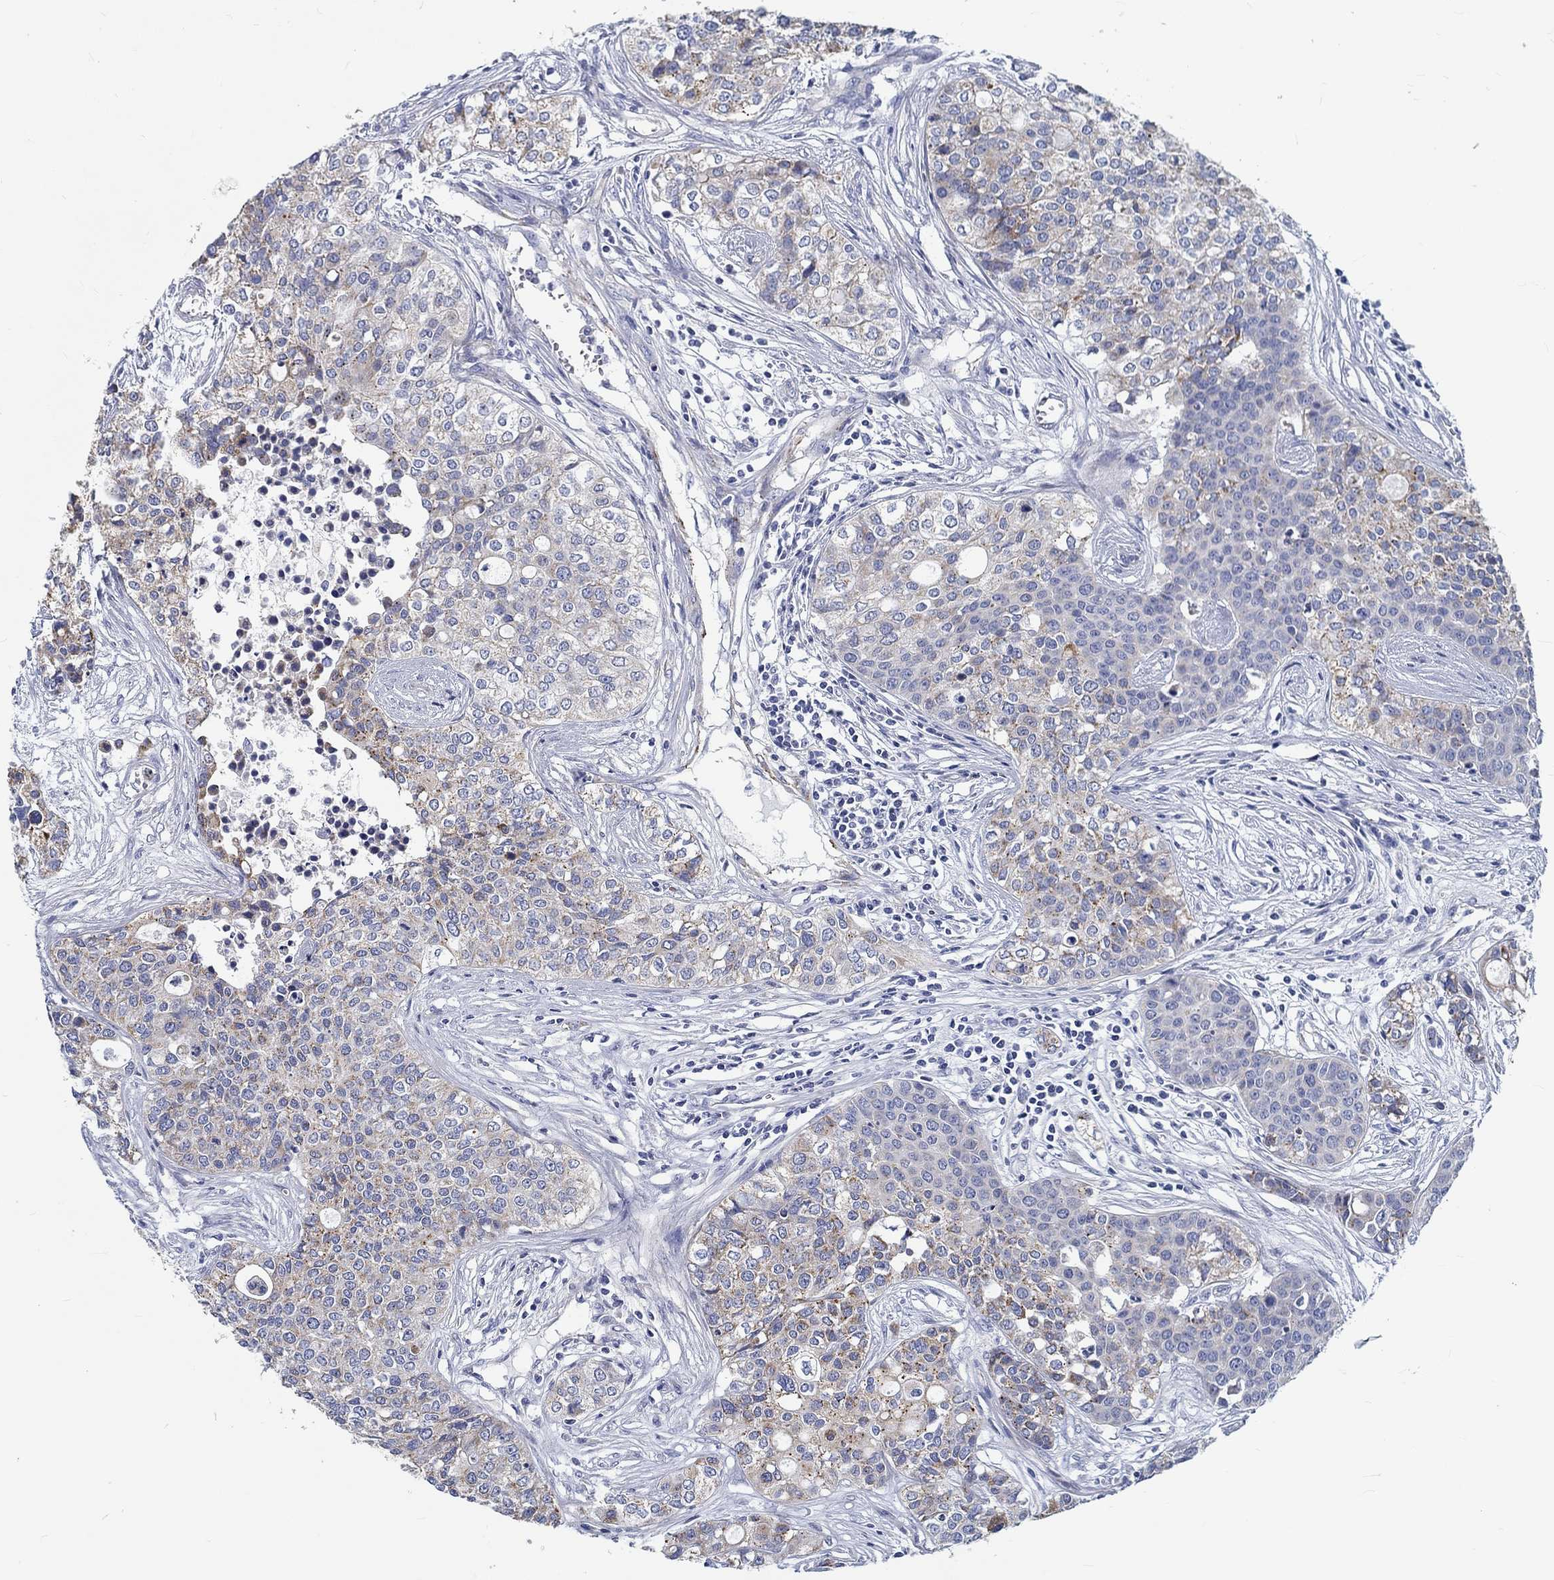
{"staining": {"intensity": "moderate", "quantity": "25%-75%", "location": "cytoplasmic/membranous"}, "tissue": "carcinoid", "cell_type": "Tumor cells", "image_type": "cancer", "snomed": [{"axis": "morphology", "description": "Carcinoid, malignant, NOS"}, {"axis": "topography", "description": "Colon"}], "caption": "Protein staining reveals moderate cytoplasmic/membranous positivity in about 25%-75% of tumor cells in carcinoid (malignant). Nuclei are stained in blue.", "gene": "MYBPC1", "patient": {"sex": "male", "age": 81}}